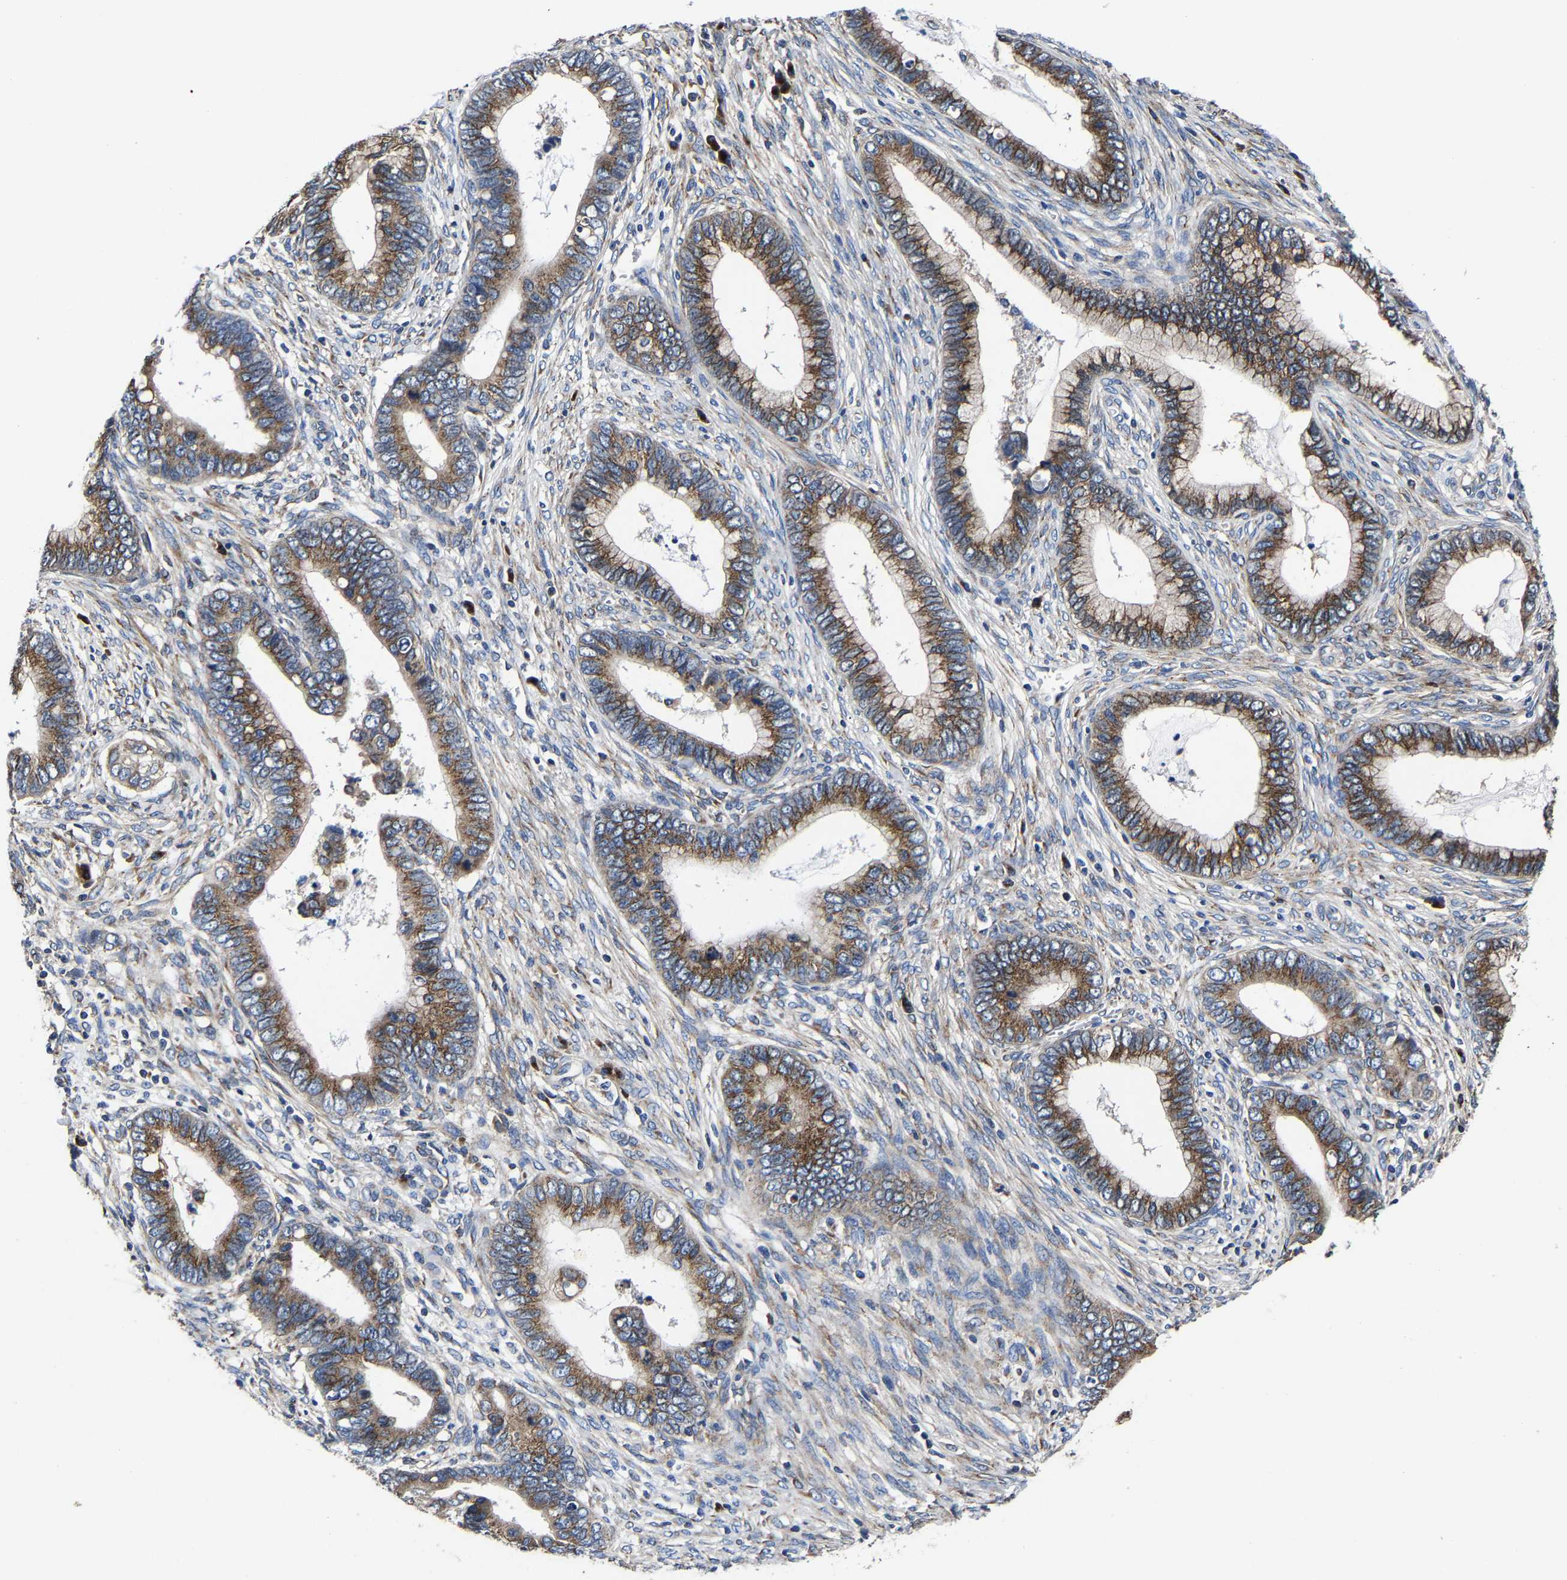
{"staining": {"intensity": "moderate", "quantity": ">75%", "location": "cytoplasmic/membranous"}, "tissue": "cervical cancer", "cell_type": "Tumor cells", "image_type": "cancer", "snomed": [{"axis": "morphology", "description": "Adenocarcinoma, NOS"}, {"axis": "topography", "description": "Cervix"}], "caption": "A brown stain highlights moderate cytoplasmic/membranous positivity of a protein in cervical cancer tumor cells. Nuclei are stained in blue.", "gene": "EBAG9", "patient": {"sex": "female", "age": 44}}